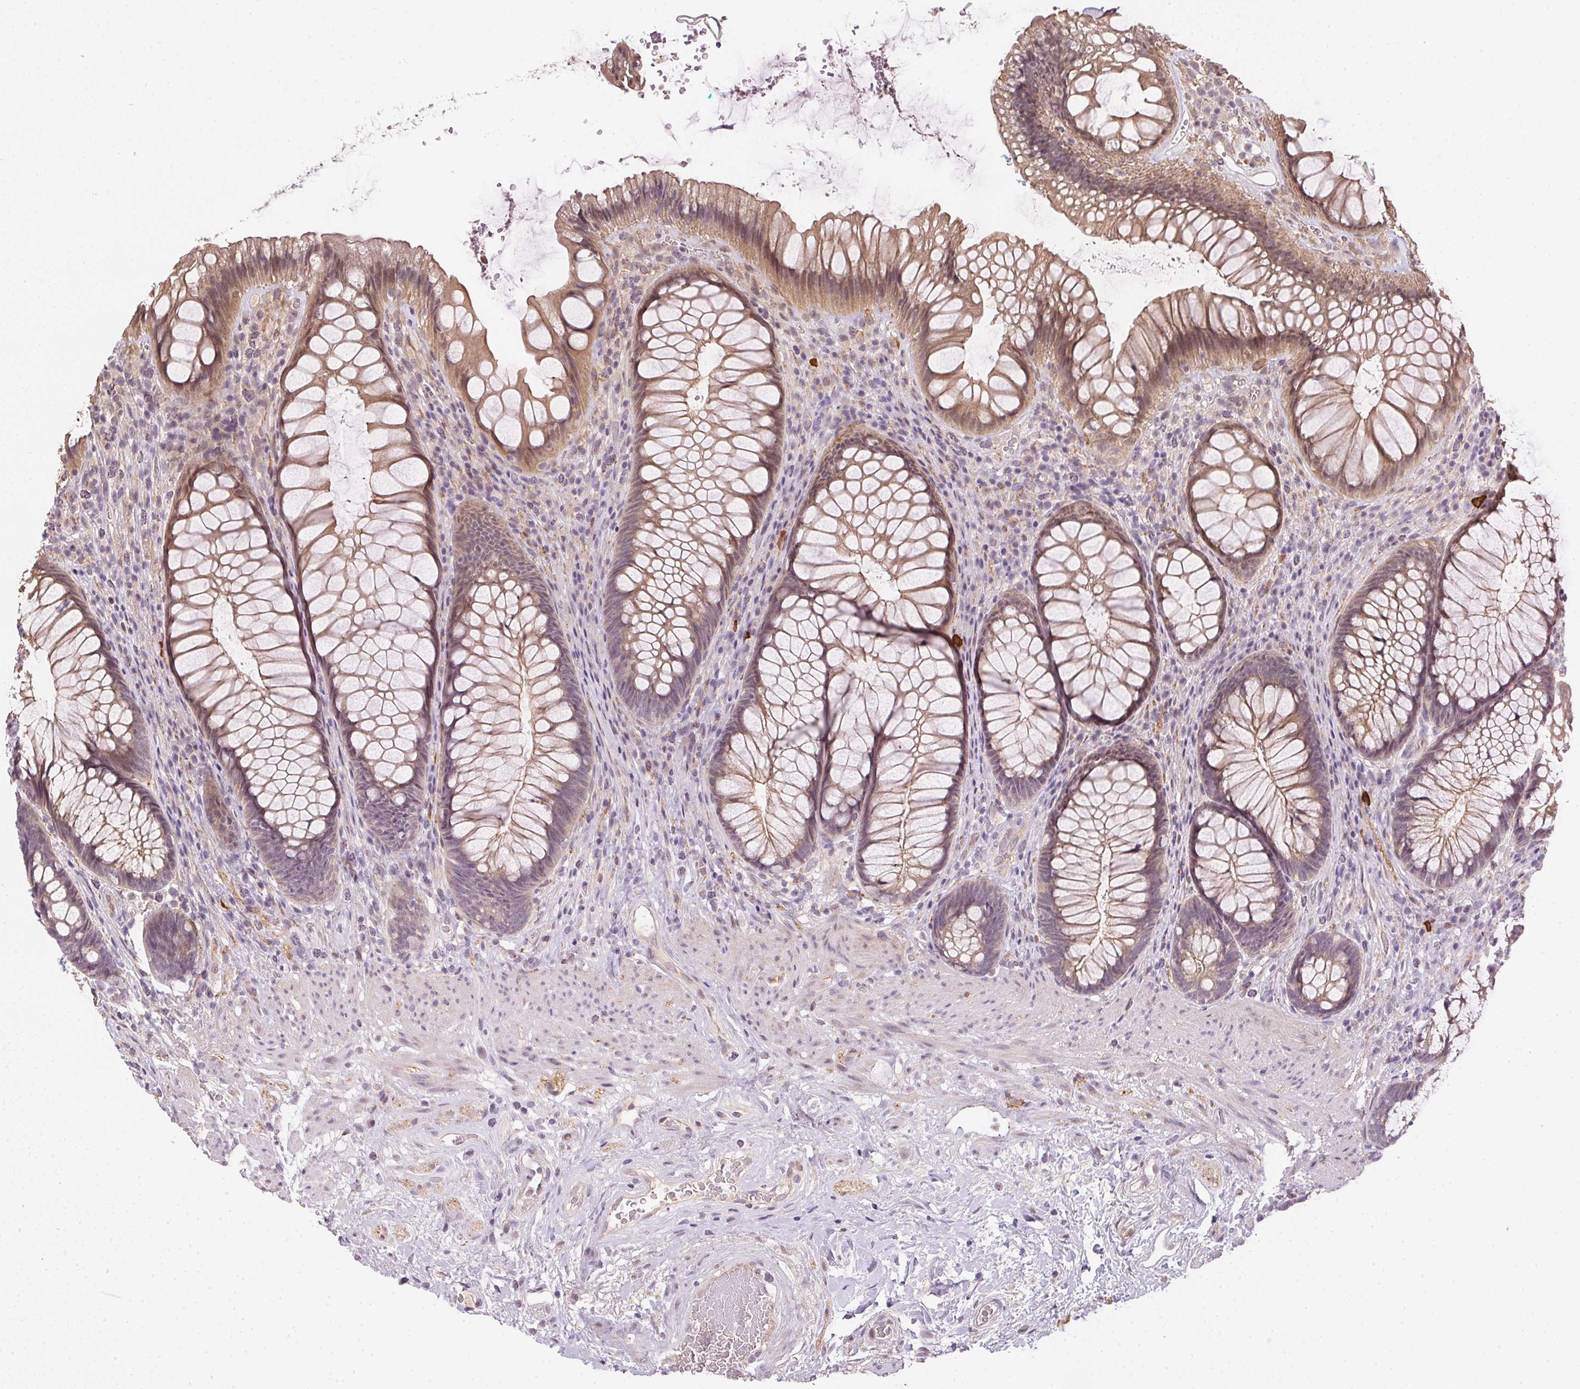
{"staining": {"intensity": "weak", "quantity": ">75%", "location": "cytoplasmic/membranous"}, "tissue": "rectum", "cell_type": "Glandular cells", "image_type": "normal", "snomed": [{"axis": "morphology", "description": "Normal tissue, NOS"}, {"axis": "topography", "description": "Smooth muscle"}, {"axis": "topography", "description": "Rectum"}], "caption": "Protein analysis of unremarkable rectum demonstrates weak cytoplasmic/membranous positivity in about >75% of glandular cells.", "gene": "CFAP92", "patient": {"sex": "male", "age": 53}}